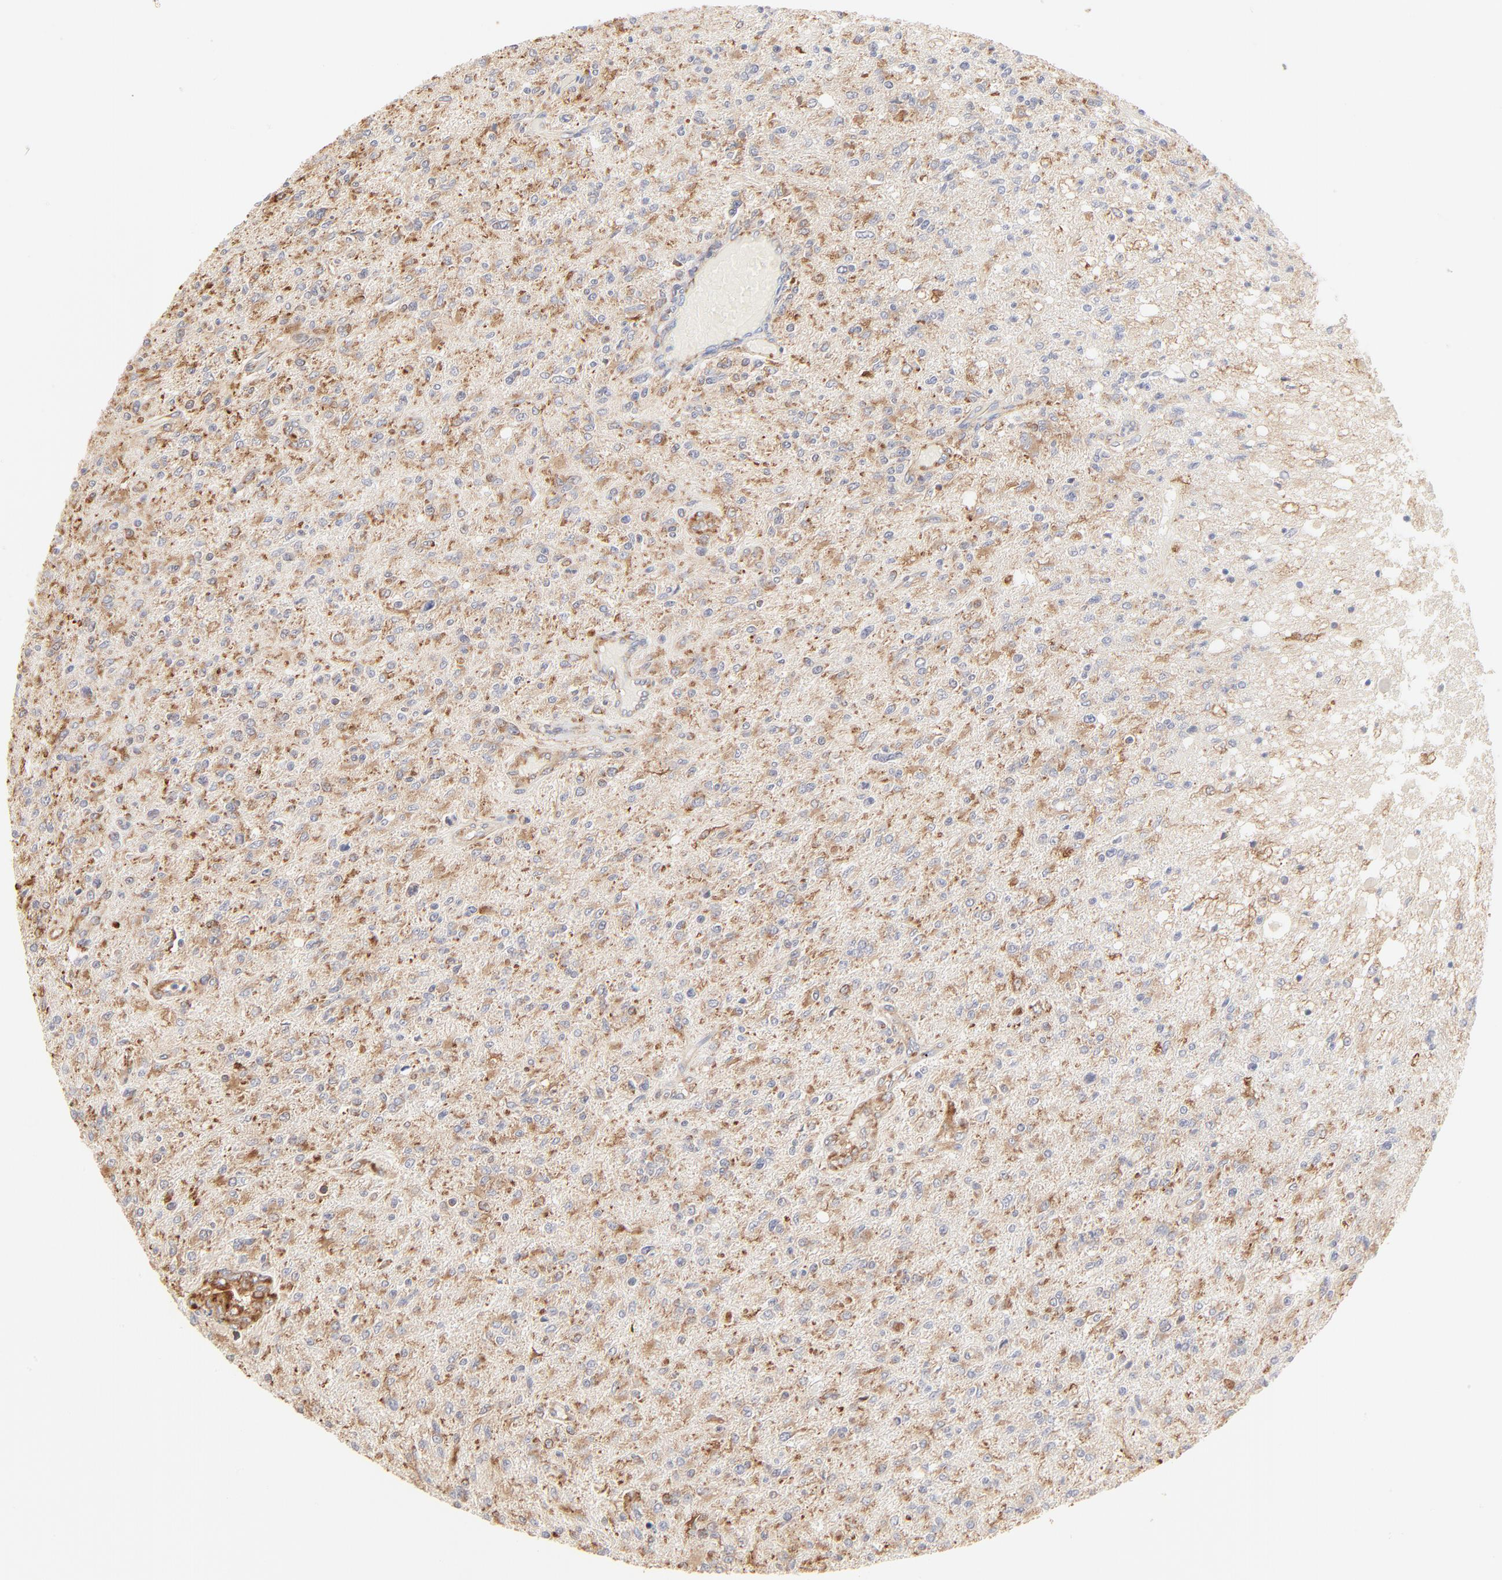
{"staining": {"intensity": "moderate", "quantity": ">75%", "location": "cytoplasmic/membranous"}, "tissue": "glioma", "cell_type": "Tumor cells", "image_type": "cancer", "snomed": [{"axis": "morphology", "description": "Glioma, malignant, High grade"}, {"axis": "topography", "description": "Cerebral cortex"}], "caption": "Glioma was stained to show a protein in brown. There is medium levels of moderate cytoplasmic/membranous expression in about >75% of tumor cells. (DAB = brown stain, brightfield microscopy at high magnification).", "gene": "RPS20", "patient": {"sex": "male", "age": 76}}